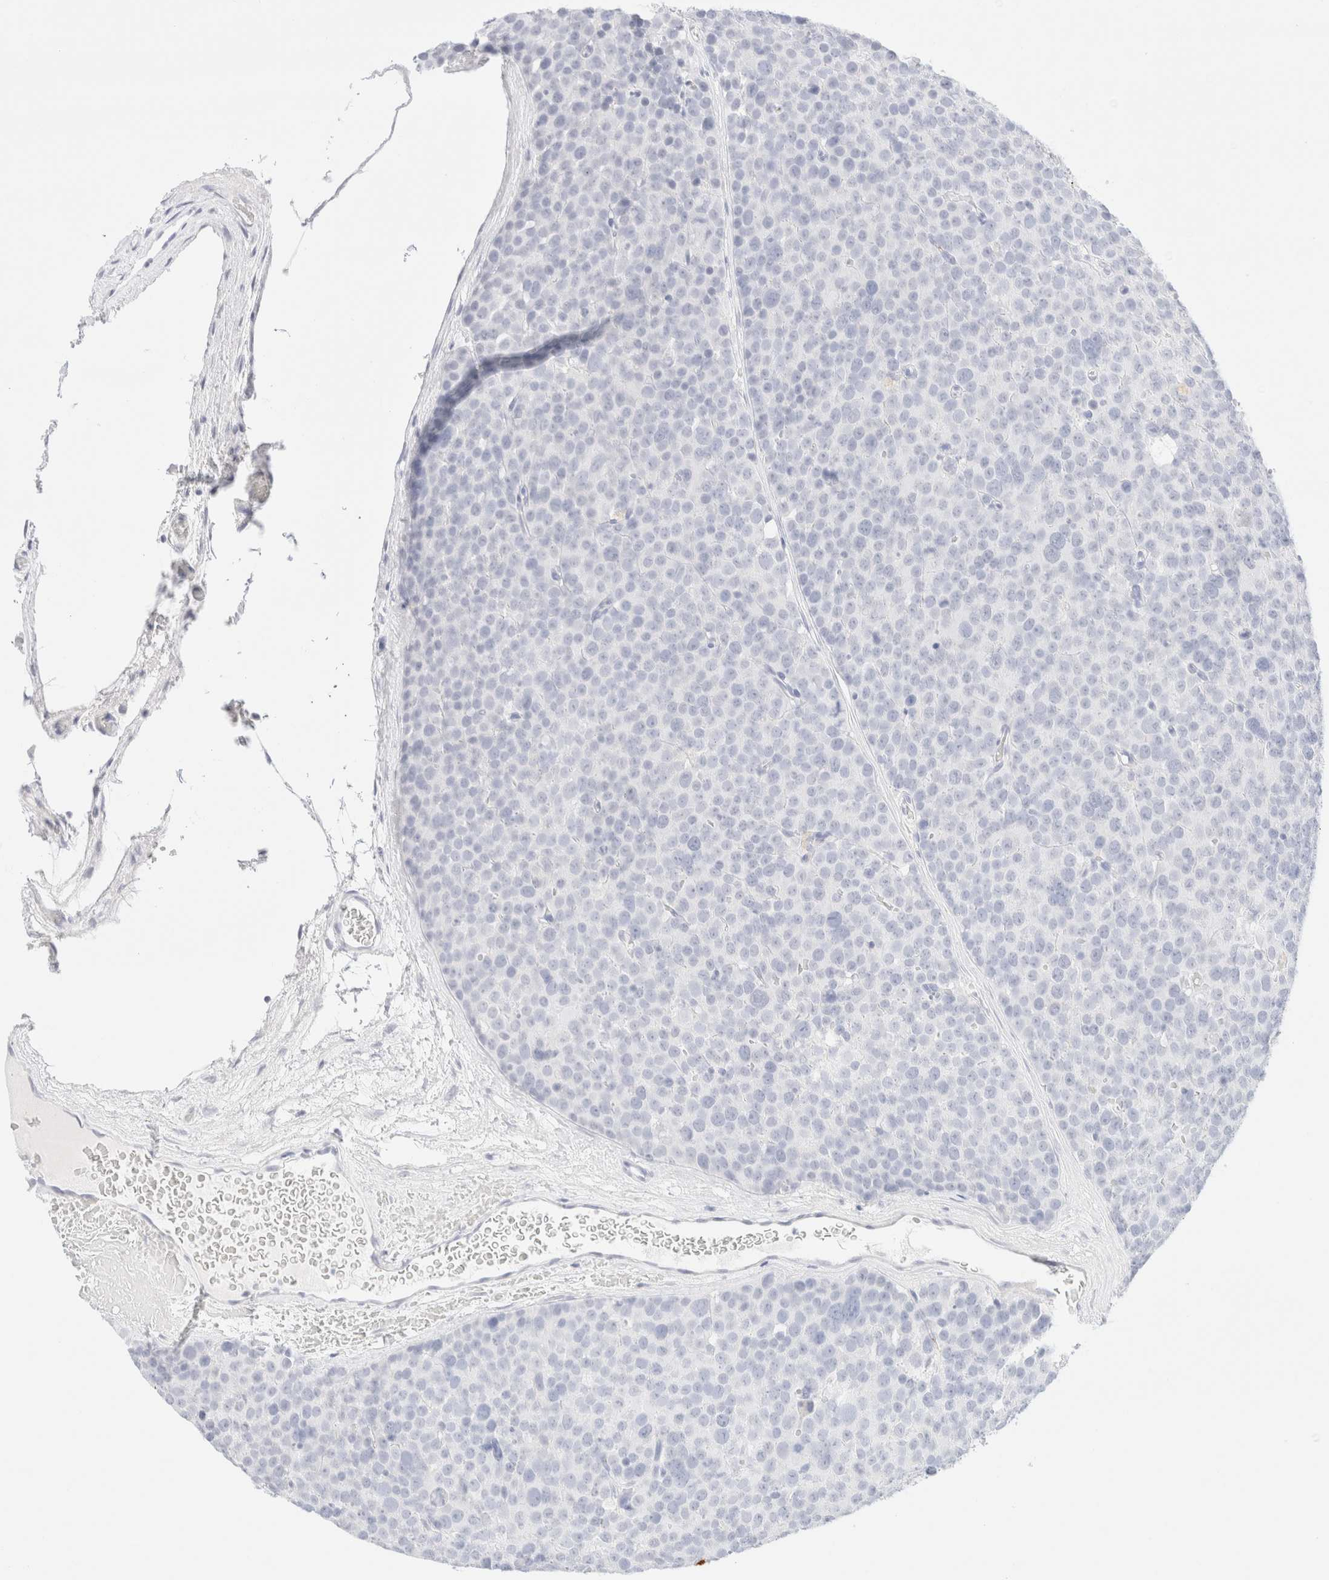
{"staining": {"intensity": "negative", "quantity": "none", "location": "none"}, "tissue": "testis cancer", "cell_type": "Tumor cells", "image_type": "cancer", "snomed": [{"axis": "morphology", "description": "Seminoma, NOS"}, {"axis": "topography", "description": "Testis"}], "caption": "Testis cancer (seminoma) was stained to show a protein in brown. There is no significant staining in tumor cells.", "gene": "KRT15", "patient": {"sex": "male", "age": 71}}